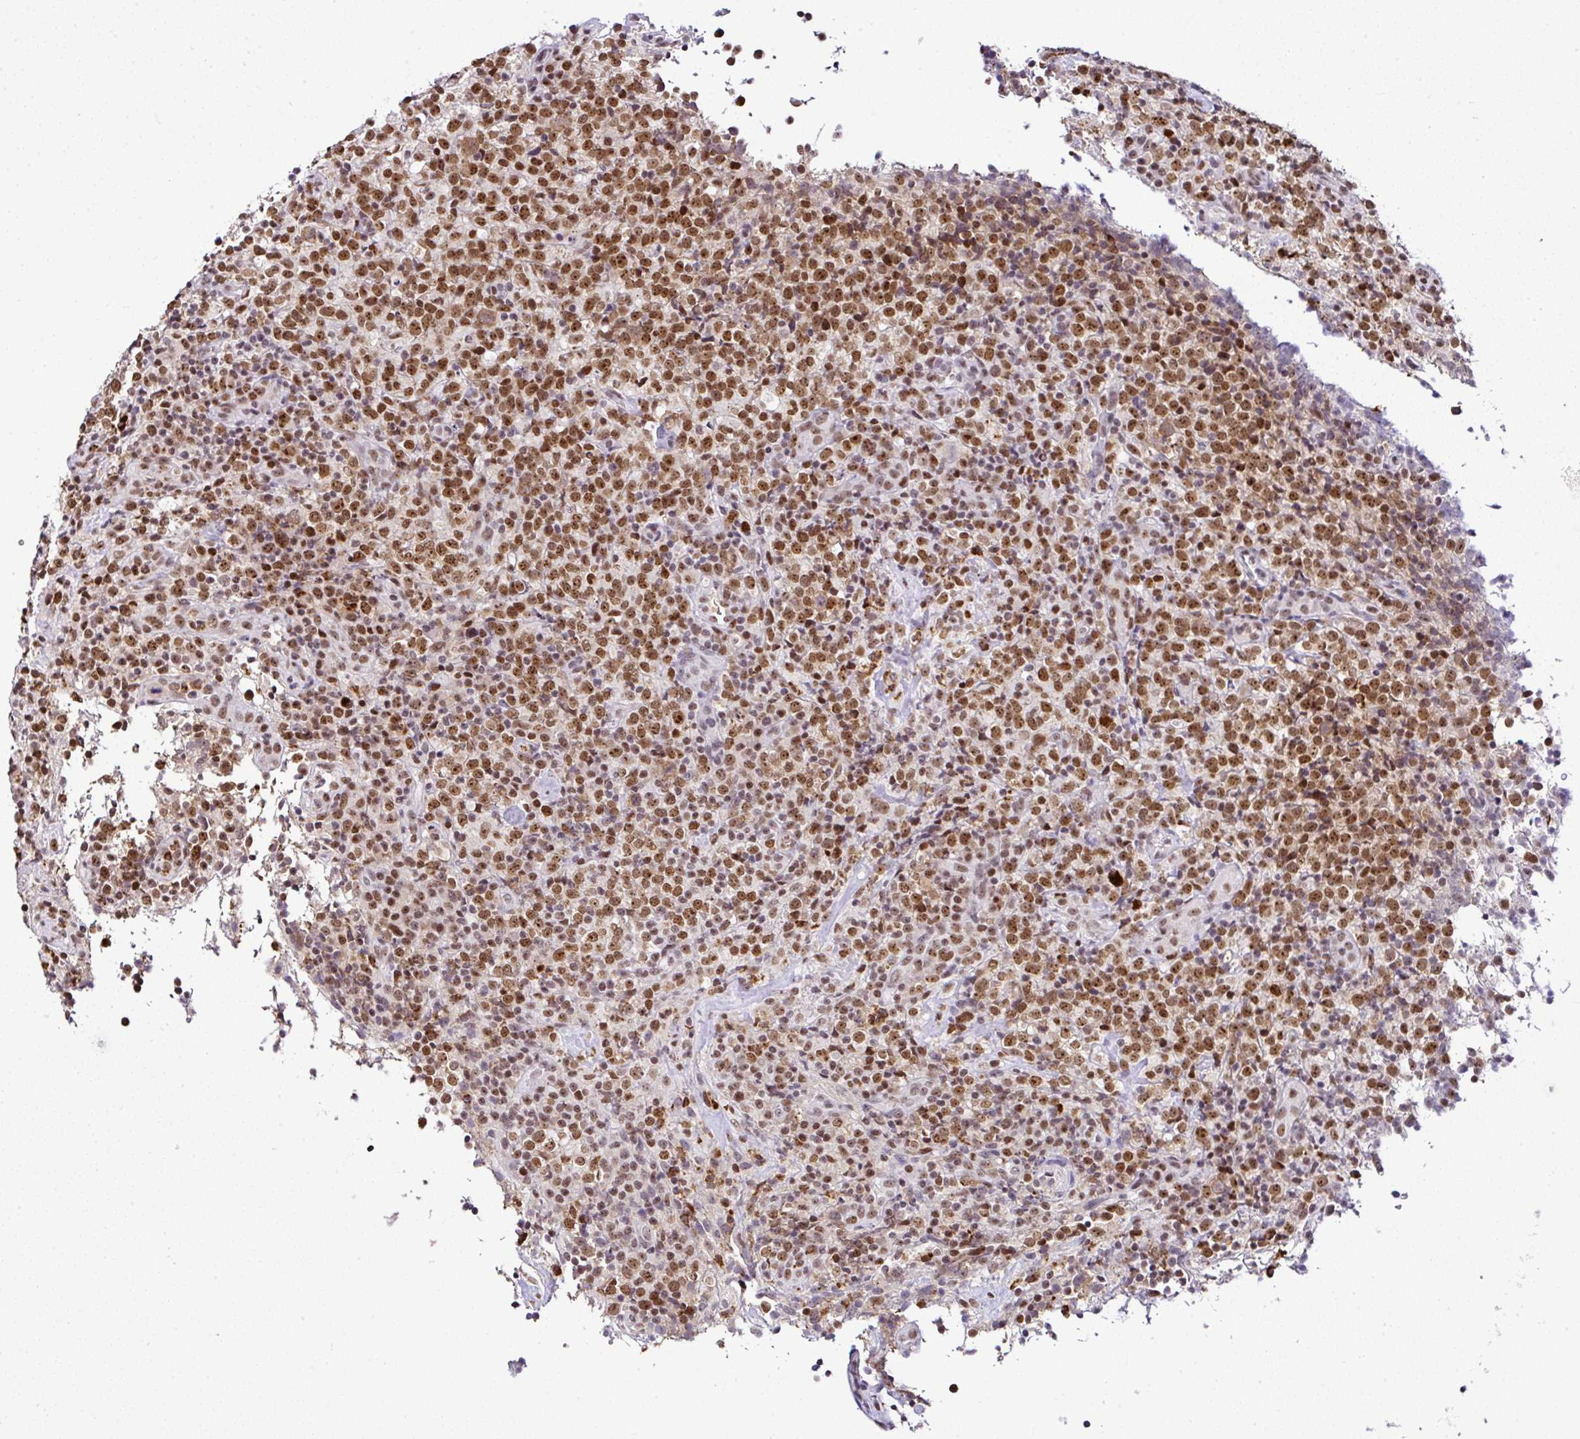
{"staining": {"intensity": "strong", "quantity": ">75%", "location": "nuclear"}, "tissue": "lymphoma", "cell_type": "Tumor cells", "image_type": "cancer", "snomed": [{"axis": "morphology", "description": "Malignant lymphoma, non-Hodgkin's type, High grade"}, {"axis": "topography", "description": "Lymph node"}], "caption": "Protein staining demonstrates strong nuclear staining in approximately >75% of tumor cells in lymphoma.", "gene": "PTPN2", "patient": {"sex": "male", "age": 54}}